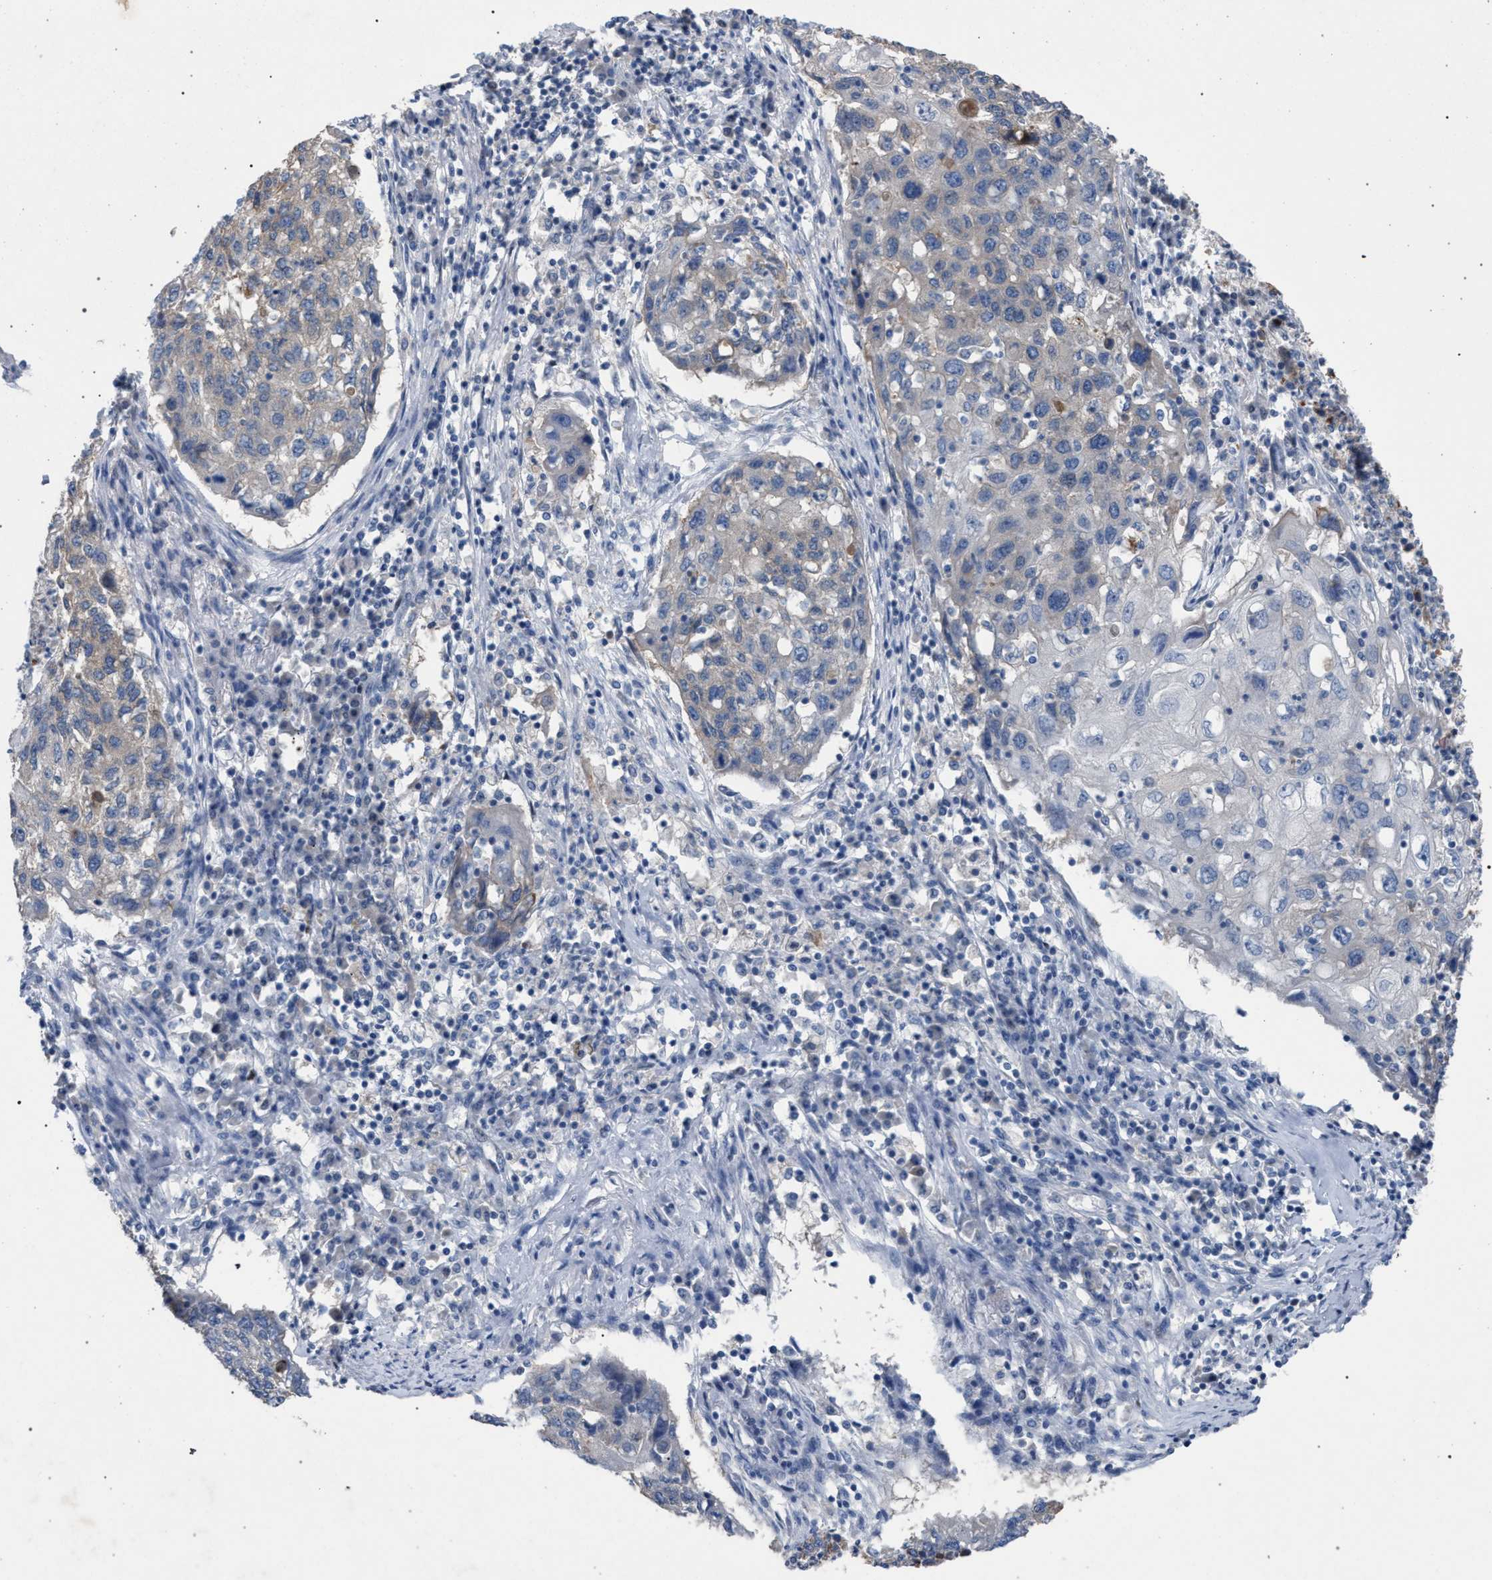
{"staining": {"intensity": "weak", "quantity": "<25%", "location": "cytoplasmic/membranous"}, "tissue": "lung cancer", "cell_type": "Tumor cells", "image_type": "cancer", "snomed": [{"axis": "morphology", "description": "Squamous cell carcinoma, NOS"}, {"axis": "topography", "description": "Lung"}], "caption": "IHC micrograph of human squamous cell carcinoma (lung) stained for a protein (brown), which reveals no positivity in tumor cells.", "gene": "TECPR1", "patient": {"sex": "female", "age": 63}}